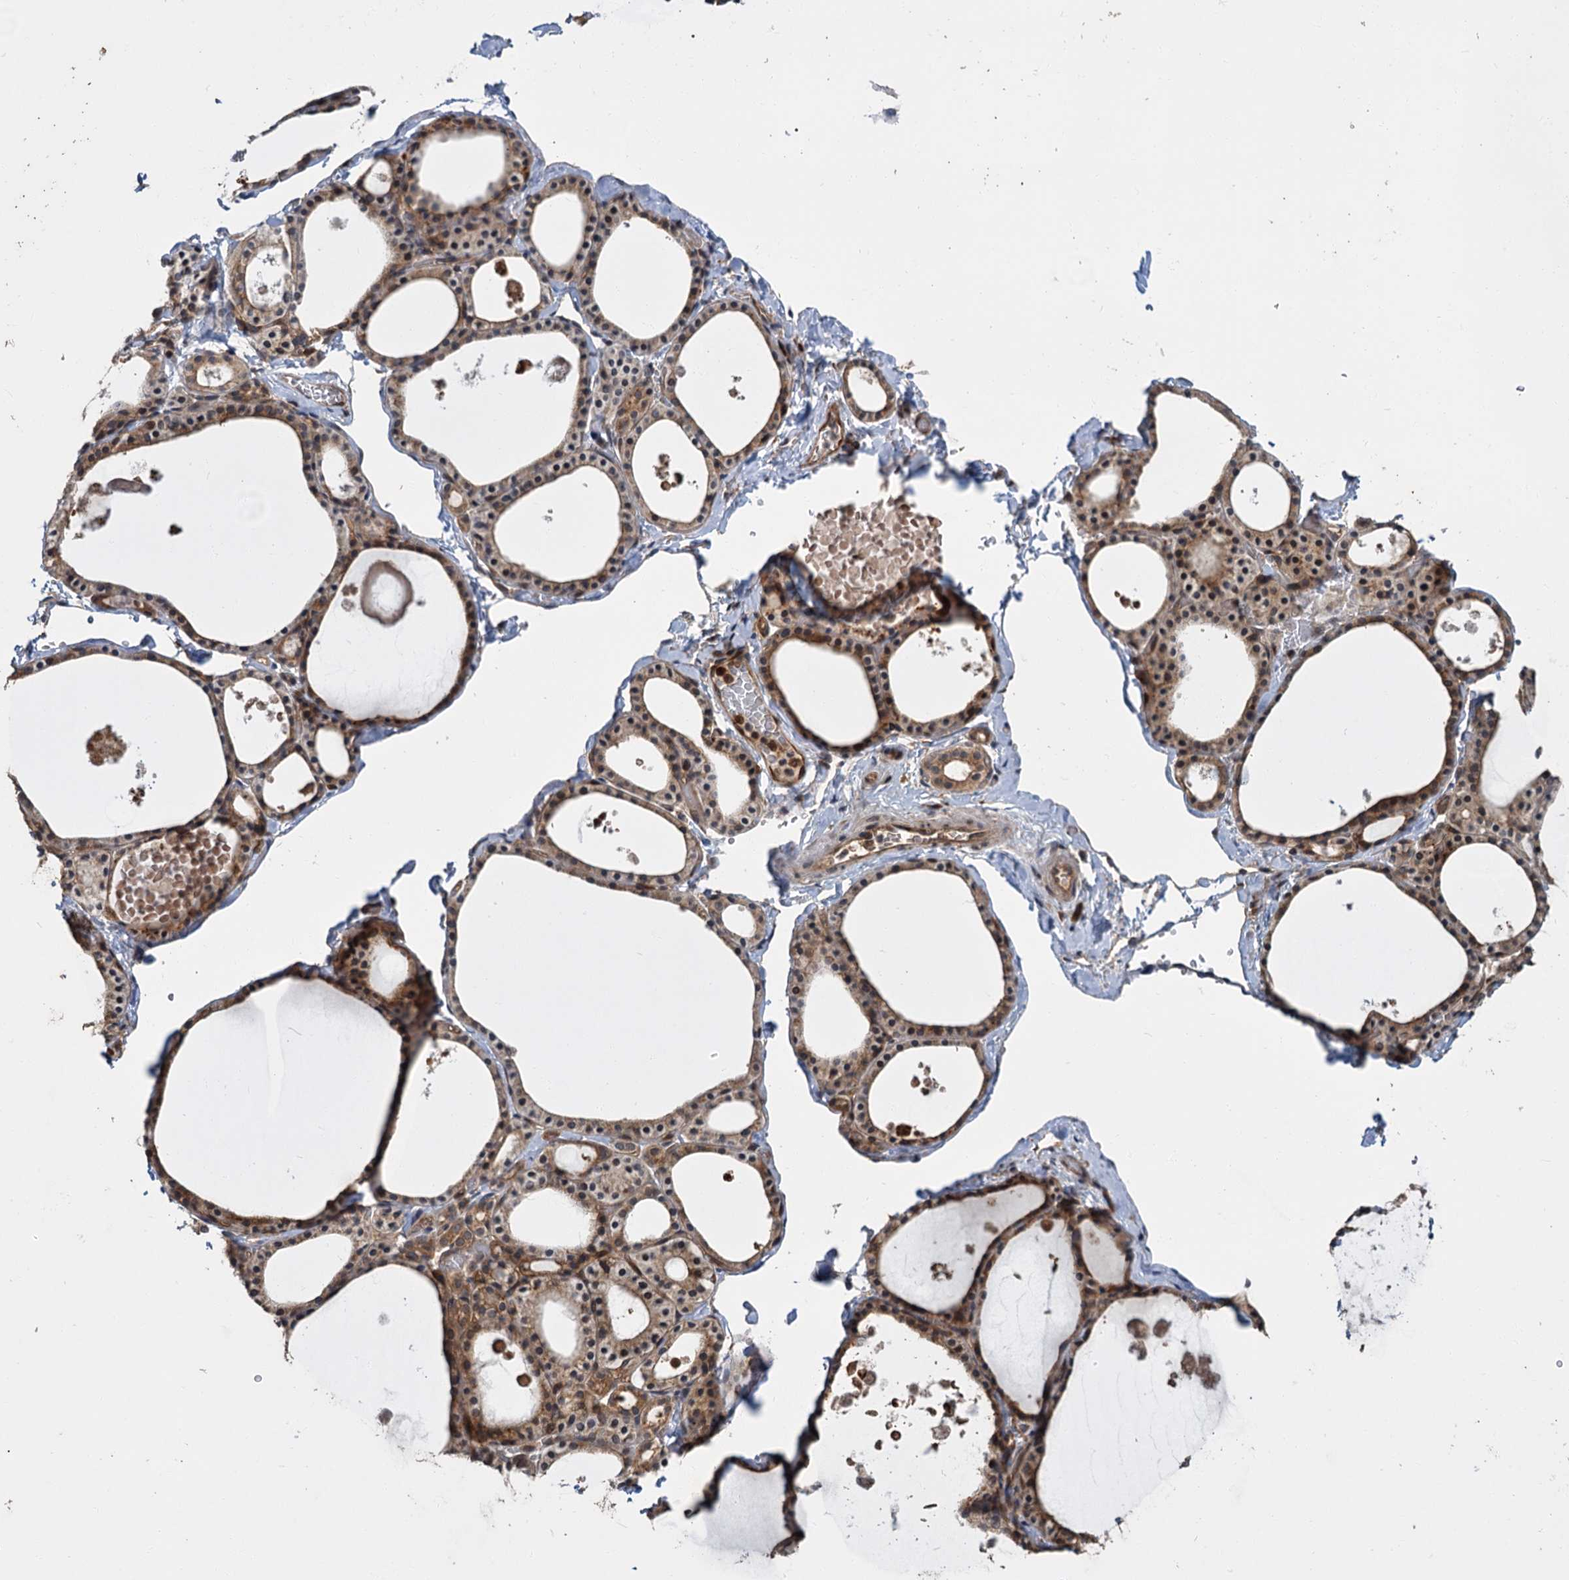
{"staining": {"intensity": "moderate", "quantity": ">75%", "location": "cytoplasmic/membranous"}, "tissue": "thyroid gland", "cell_type": "Glandular cells", "image_type": "normal", "snomed": [{"axis": "morphology", "description": "Normal tissue, NOS"}, {"axis": "topography", "description": "Thyroid gland"}], "caption": "Immunohistochemistry photomicrograph of unremarkable thyroid gland: human thyroid gland stained using IHC demonstrates medium levels of moderate protein expression localized specifically in the cytoplasmic/membranous of glandular cells, appearing as a cytoplasmic/membranous brown color.", "gene": "KANSL2", "patient": {"sex": "male", "age": 56}}